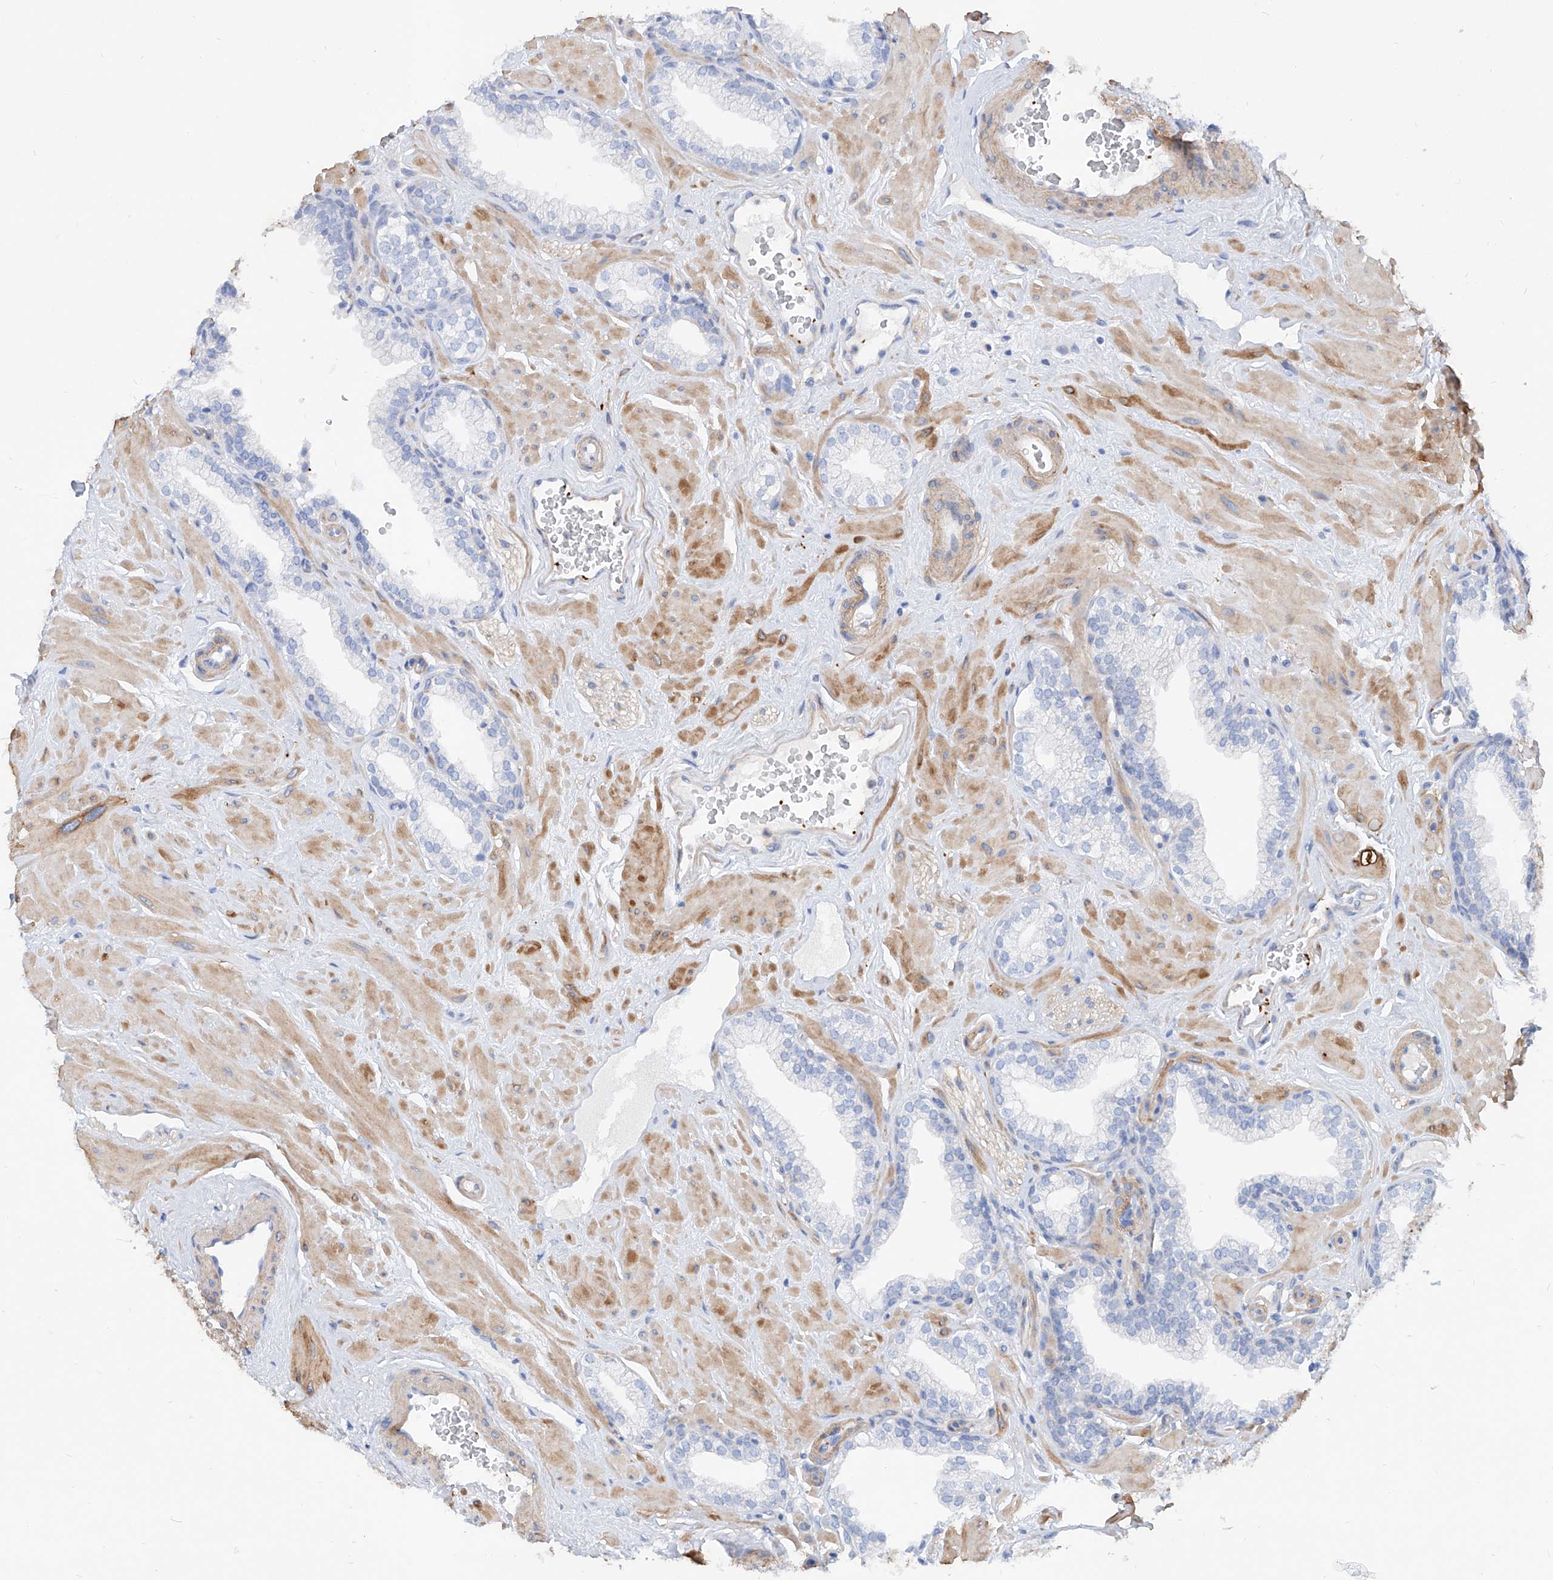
{"staining": {"intensity": "negative", "quantity": "none", "location": "none"}, "tissue": "prostate", "cell_type": "Glandular cells", "image_type": "normal", "snomed": [{"axis": "morphology", "description": "Normal tissue, NOS"}, {"axis": "morphology", "description": "Urothelial carcinoma, Low grade"}, {"axis": "topography", "description": "Urinary bladder"}, {"axis": "topography", "description": "Prostate"}], "caption": "The immunohistochemistry image has no significant expression in glandular cells of prostate. (DAB (3,3'-diaminobenzidine) immunohistochemistry (IHC), high magnification).", "gene": "TAS2R60", "patient": {"sex": "male", "age": 60}}